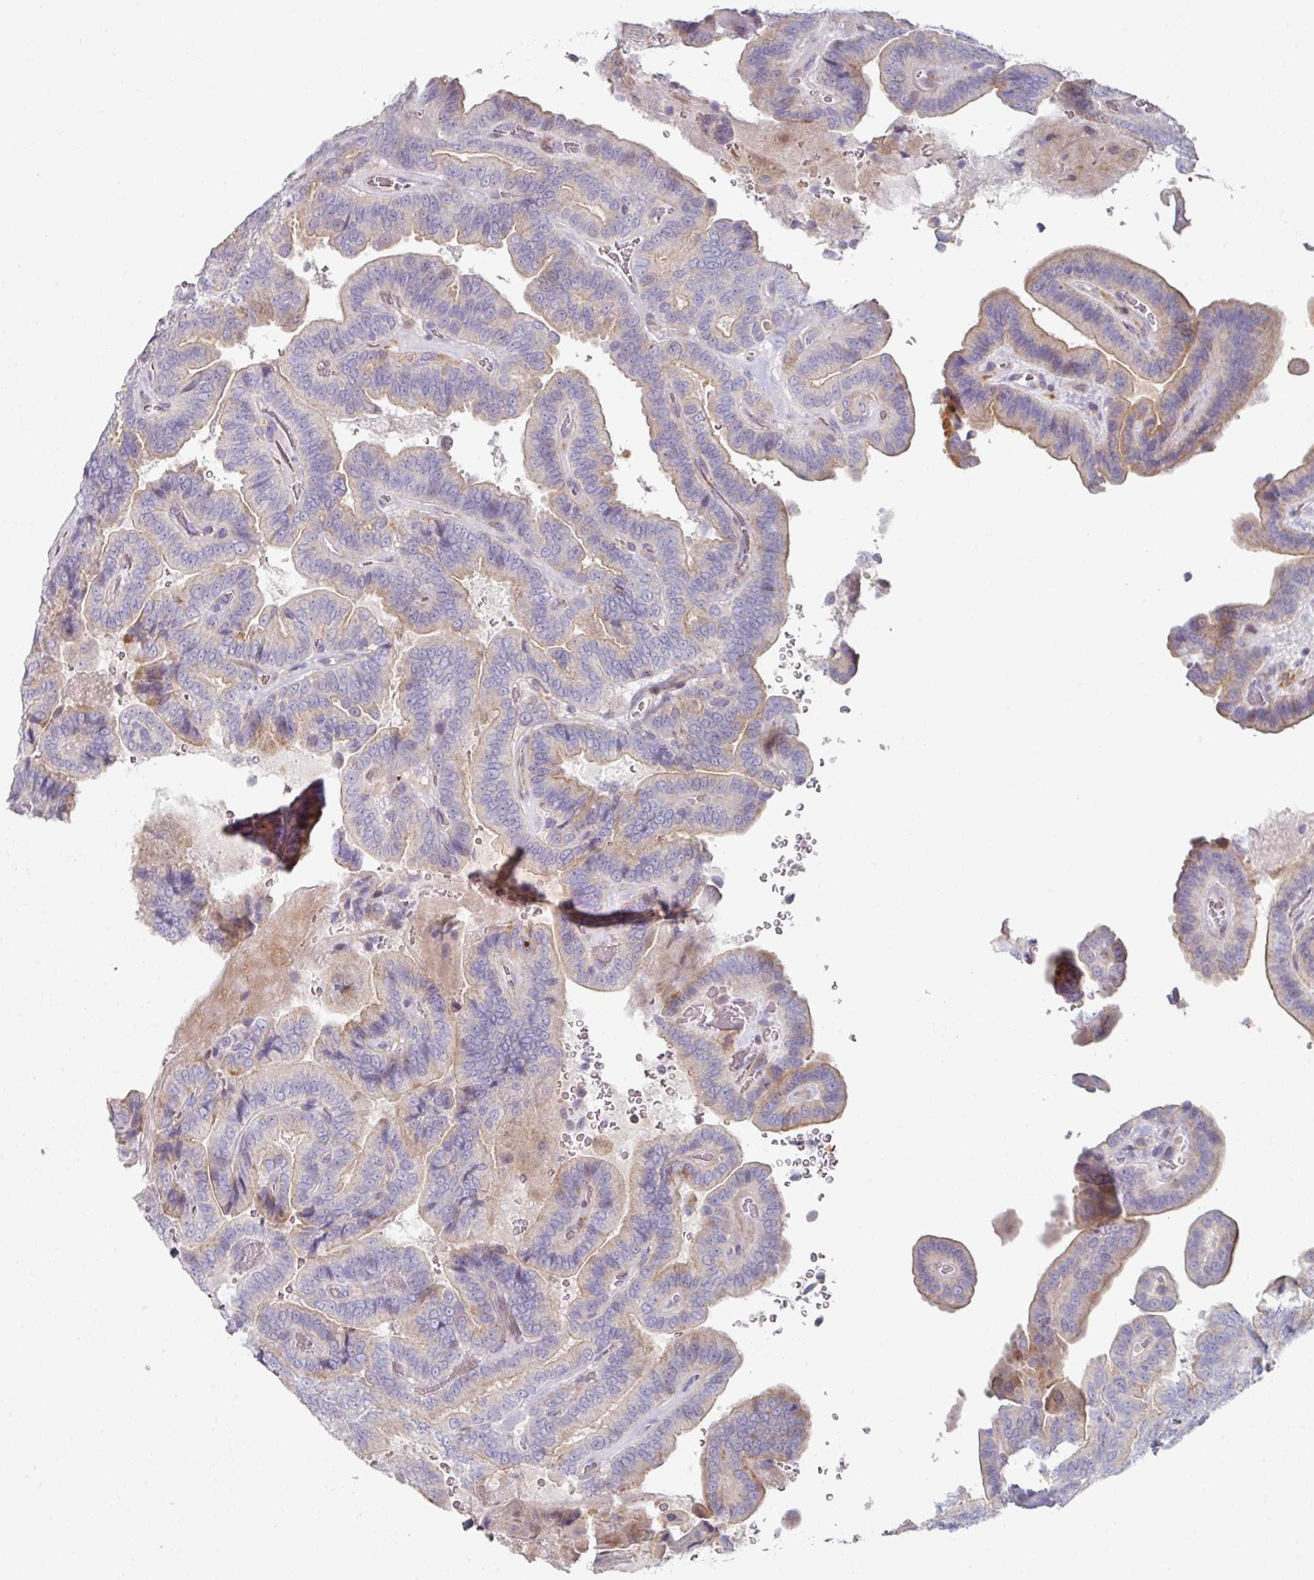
{"staining": {"intensity": "weak", "quantity": "<25%", "location": "cytoplasmic/membranous"}, "tissue": "thyroid cancer", "cell_type": "Tumor cells", "image_type": "cancer", "snomed": [{"axis": "morphology", "description": "Papillary adenocarcinoma, NOS"}, {"axis": "topography", "description": "Thyroid gland"}], "caption": "High power microscopy histopathology image of an immunohistochemistry image of papillary adenocarcinoma (thyroid), revealing no significant positivity in tumor cells.", "gene": "WSB2", "patient": {"sex": "male", "age": 61}}